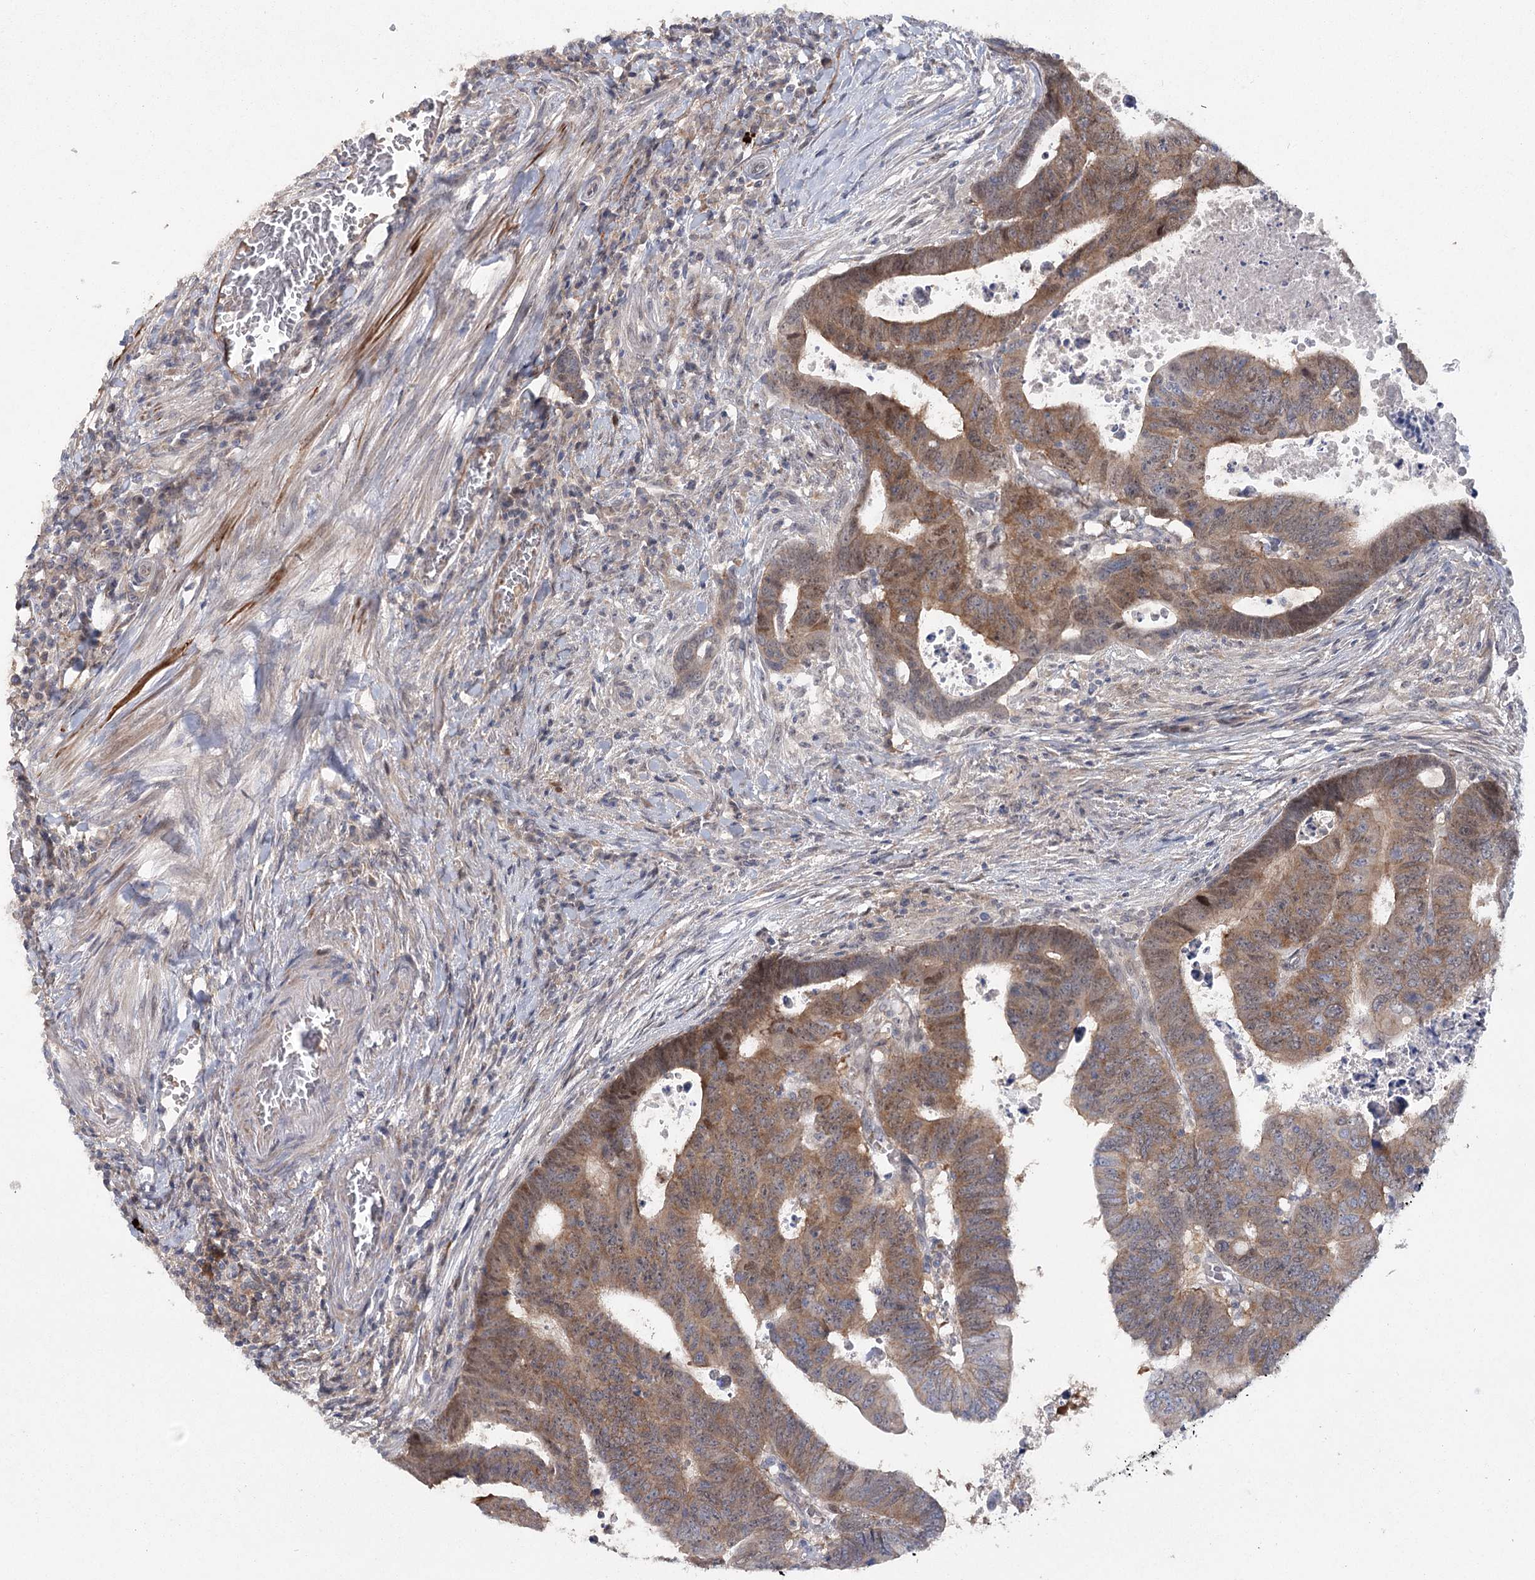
{"staining": {"intensity": "moderate", "quantity": ">75%", "location": "cytoplasmic/membranous"}, "tissue": "colorectal cancer", "cell_type": "Tumor cells", "image_type": "cancer", "snomed": [{"axis": "morphology", "description": "Normal tissue, NOS"}, {"axis": "morphology", "description": "Adenocarcinoma, NOS"}, {"axis": "topography", "description": "Rectum"}], "caption": "A medium amount of moderate cytoplasmic/membranous expression is appreciated in approximately >75% of tumor cells in adenocarcinoma (colorectal) tissue. The staining was performed using DAB, with brown indicating positive protein expression. Nuclei are stained blue with hematoxylin.", "gene": "MAP3K13", "patient": {"sex": "female", "age": 65}}